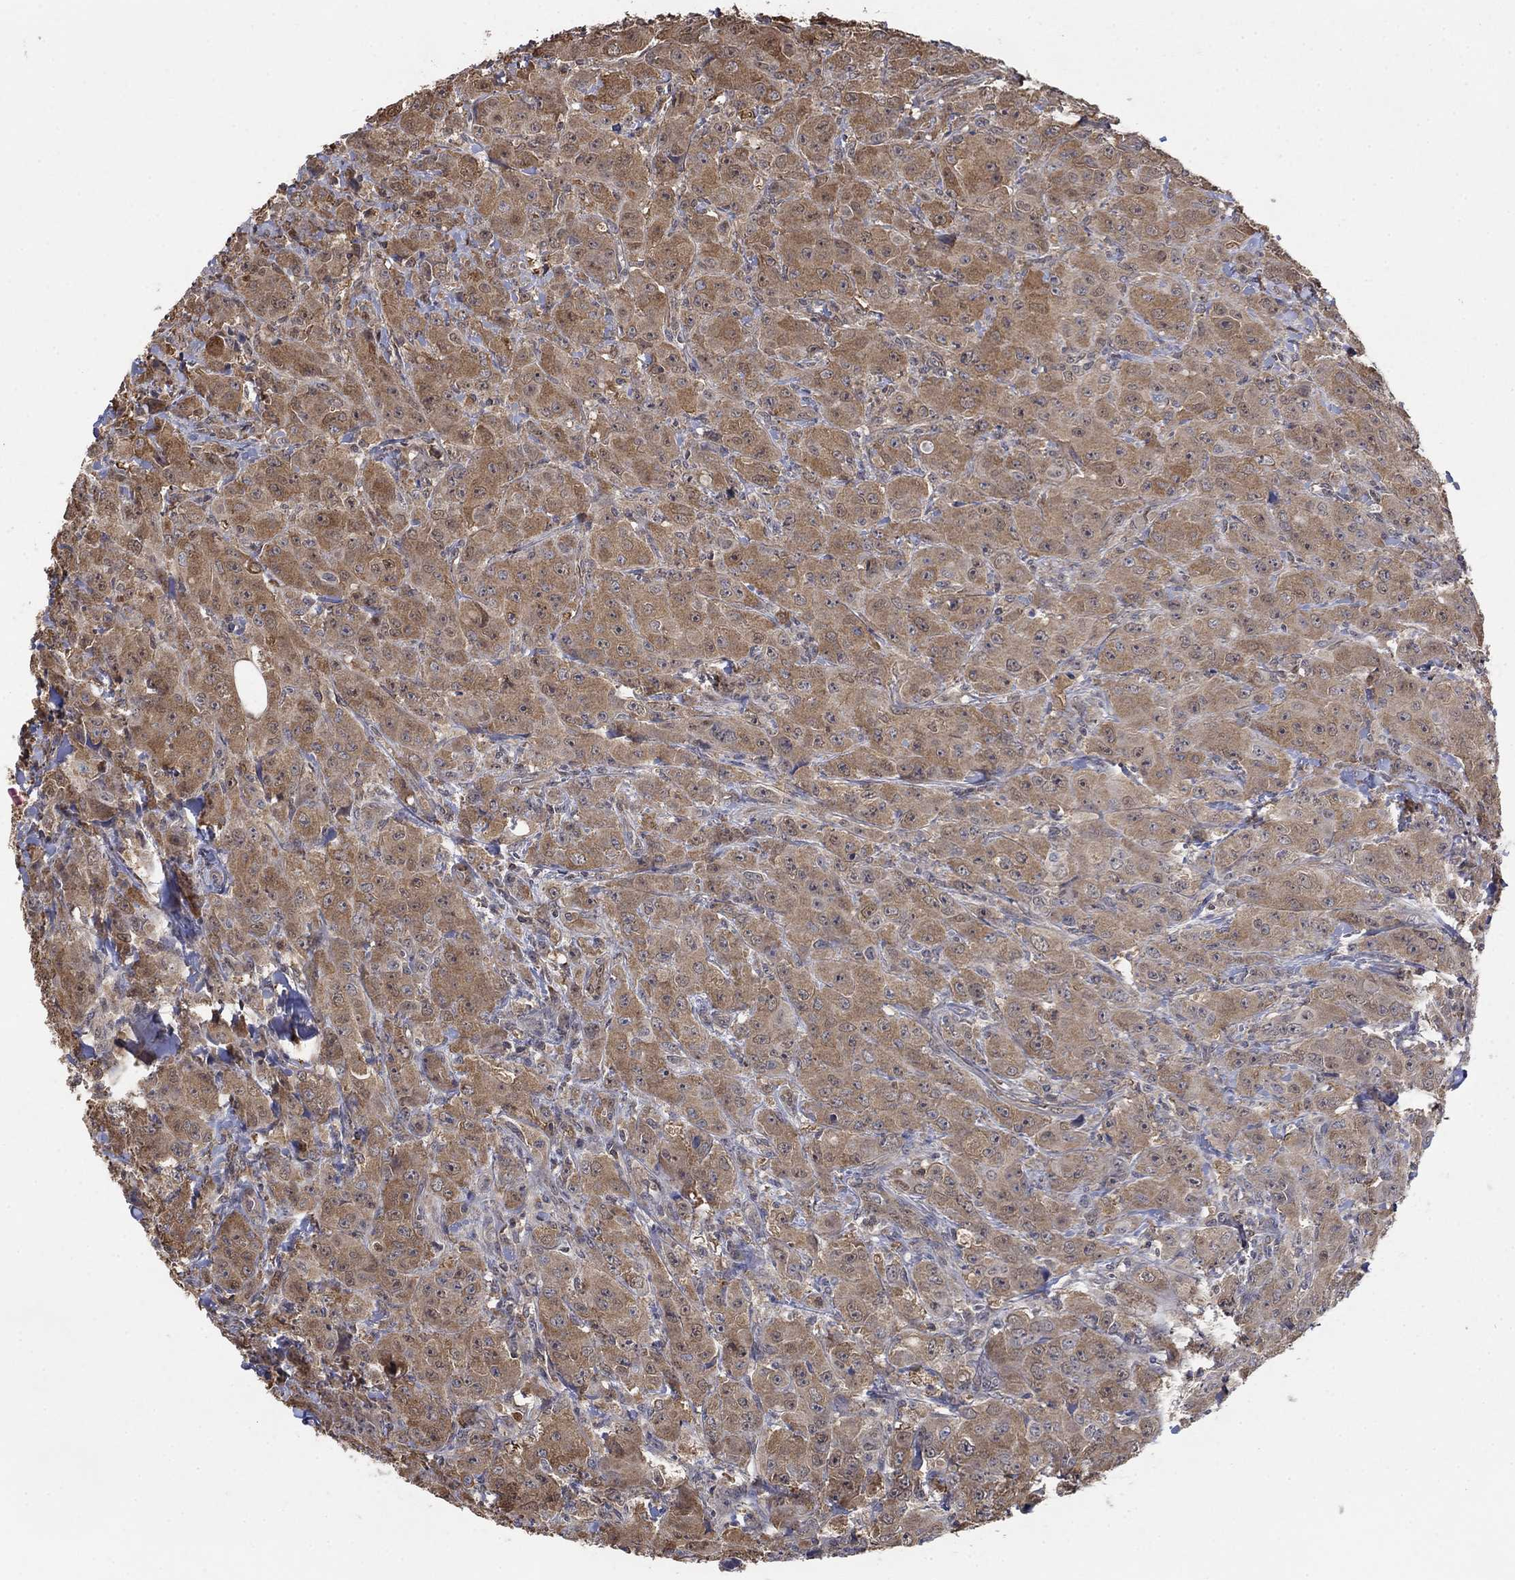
{"staining": {"intensity": "moderate", "quantity": "<25%", "location": "cytoplasmic/membranous"}, "tissue": "breast cancer", "cell_type": "Tumor cells", "image_type": "cancer", "snomed": [{"axis": "morphology", "description": "Duct carcinoma"}, {"axis": "topography", "description": "Breast"}], "caption": "Breast cancer stained for a protein reveals moderate cytoplasmic/membranous positivity in tumor cells. The protein is stained brown, and the nuclei are stained in blue (DAB (3,3'-diaminobenzidine) IHC with brightfield microscopy, high magnification).", "gene": "RNF114", "patient": {"sex": "female", "age": 43}}